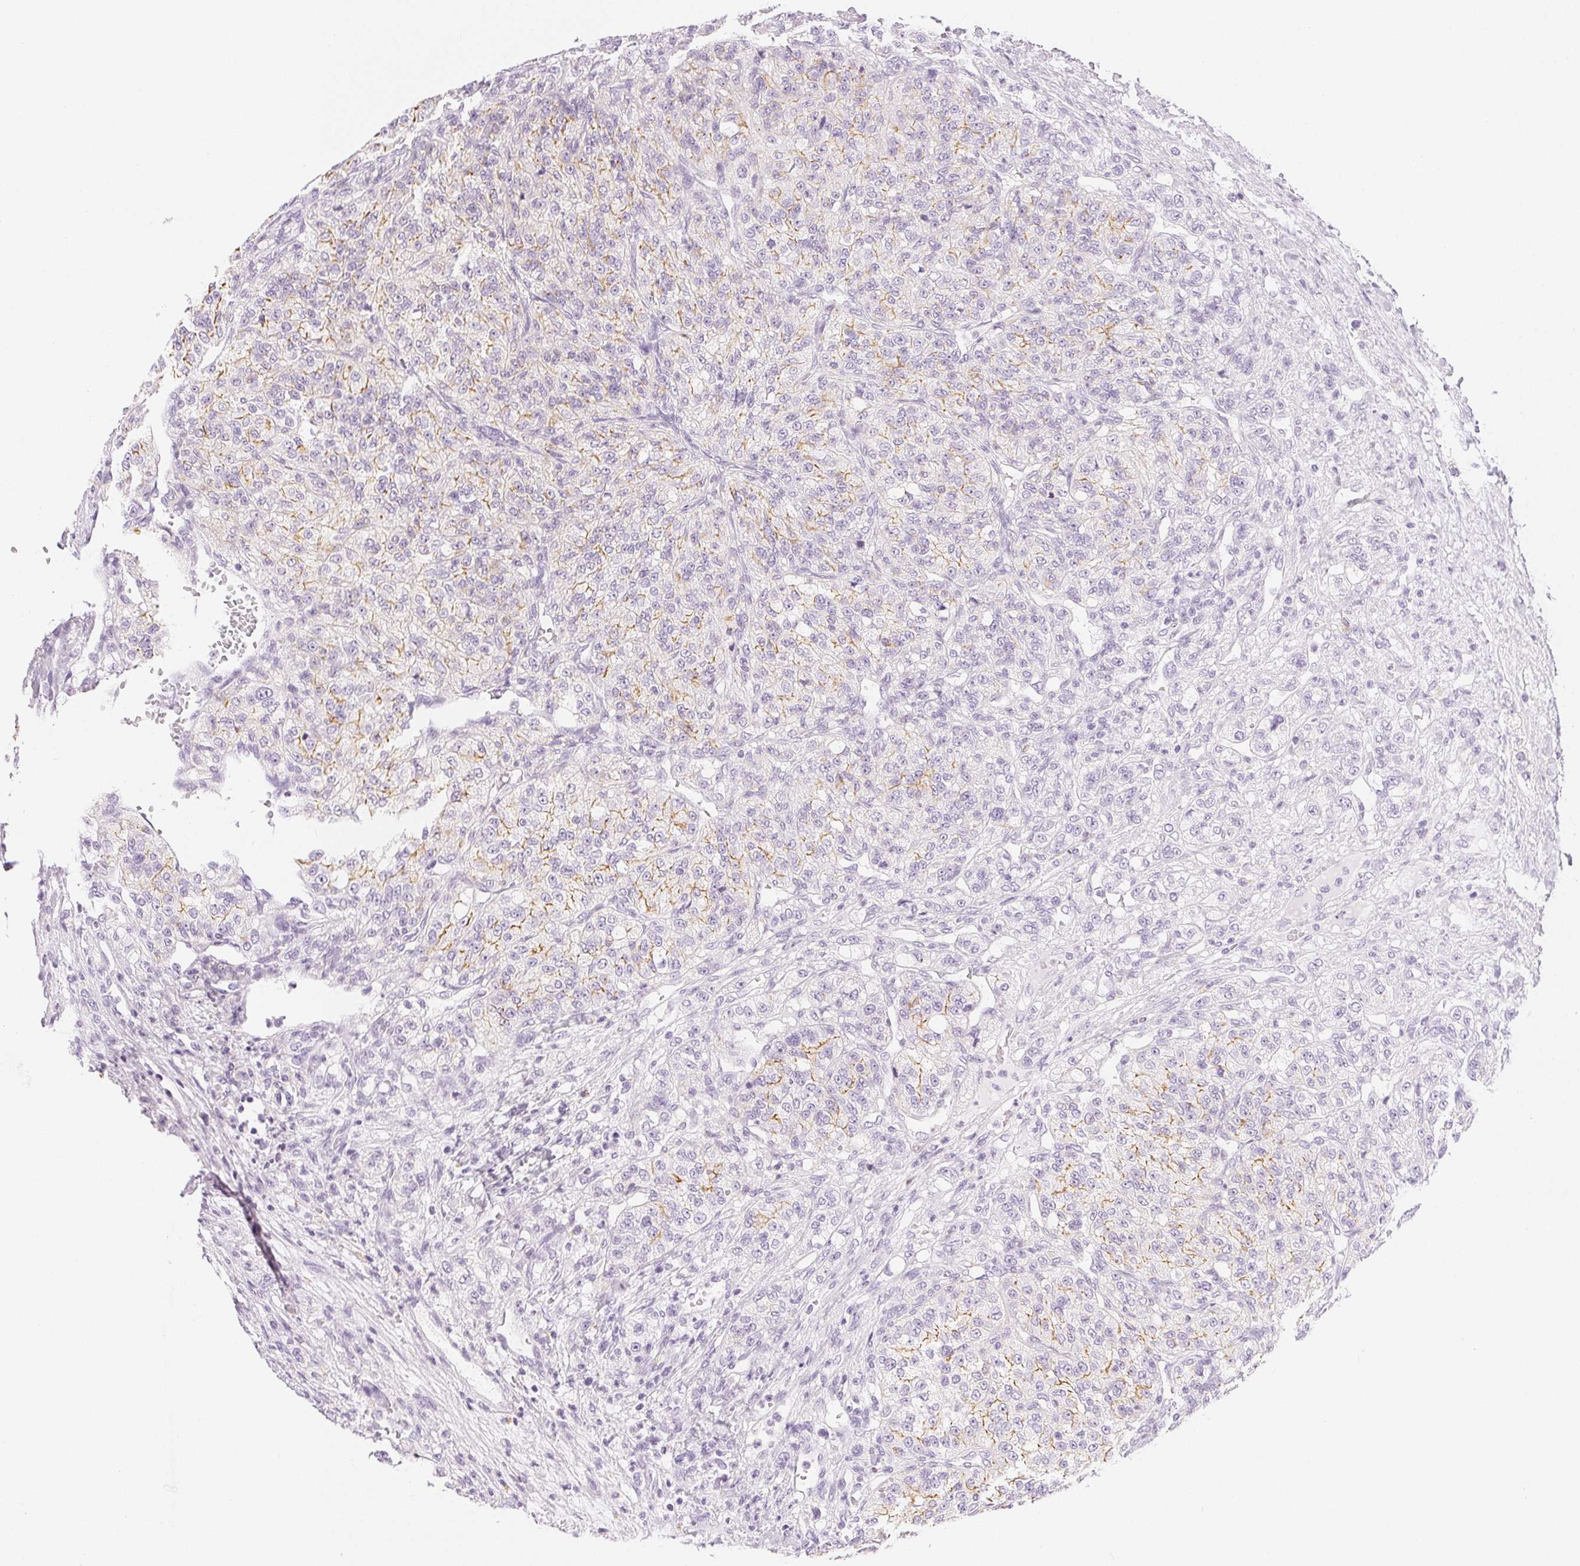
{"staining": {"intensity": "moderate", "quantity": "<25%", "location": "cytoplasmic/membranous"}, "tissue": "renal cancer", "cell_type": "Tumor cells", "image_type": "cancer", "snomed": [{"axis": "morphology", "description": "Adenocarcinoma, NOS"}, {"axis": "topography", "description": "Kidney"}], "caption": "About <25% of tumor cells in human renal cancer reveal moderate cytoplasmic/membranous protein positivity as visualized by brown immunohistochemical staining.", "gene": "SLC5A2", "patient": {"sex": "female", "age": 63}}